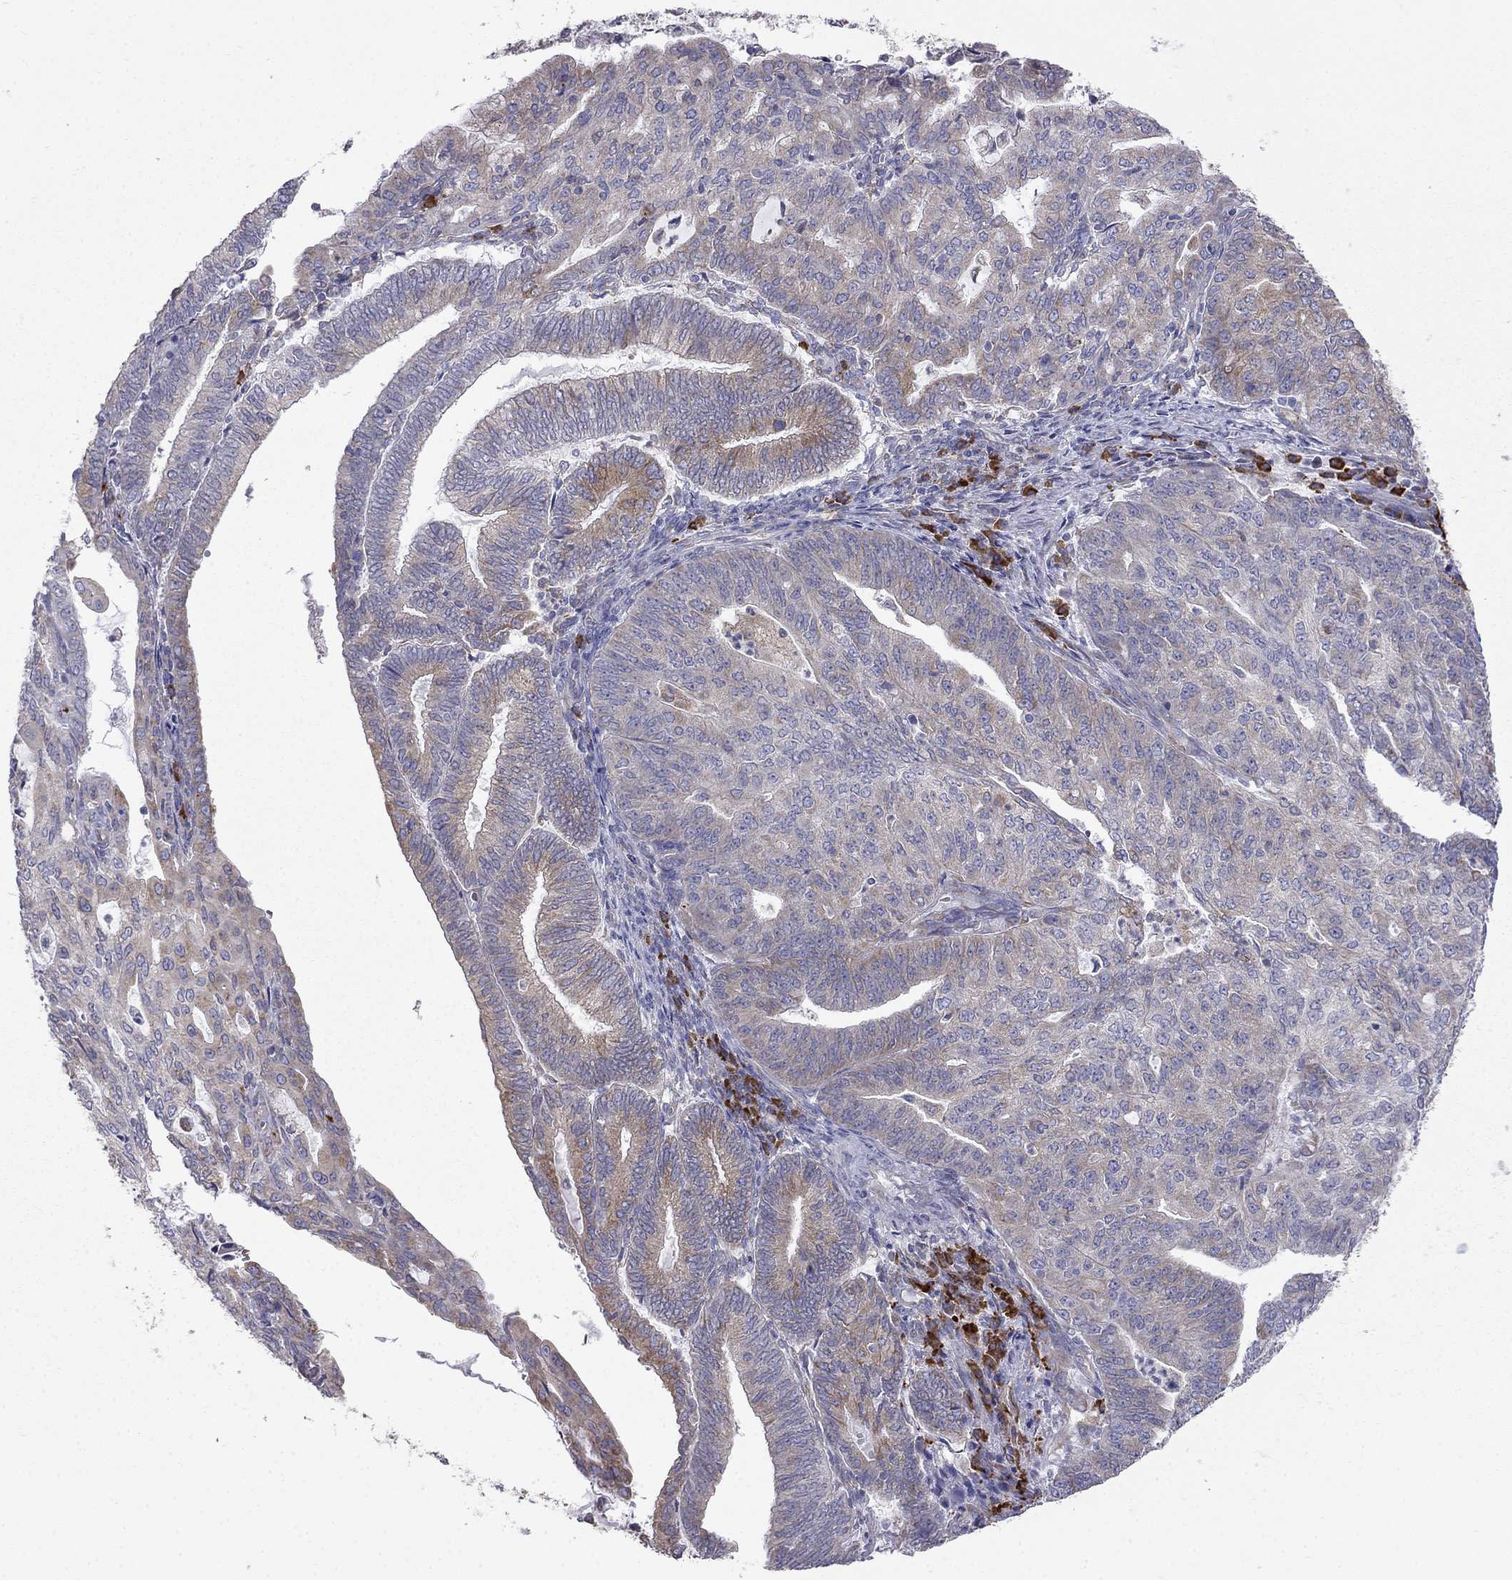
{"staining": {"intensity": "moderate", "quantity": "25%-75%", "location": "cytoplasmic/membranous"}, "tissue": "endometrial cancer", "cell_type": "Tumor cells", "image_type": "cancer", "snomed": [{"axis": "morphology", "description": "Adenocarcinoma, NOS"}, {"axis": "topography", "description": "Endometrium"}], "caption": "Tumor cells exhibit moderate cytoplasmic/membranous staining in about 25%-75% of cells in endometrial adenocarcinoma.", "gene": "LONRF2", "patient": {"sex": "female", "age": 82}}